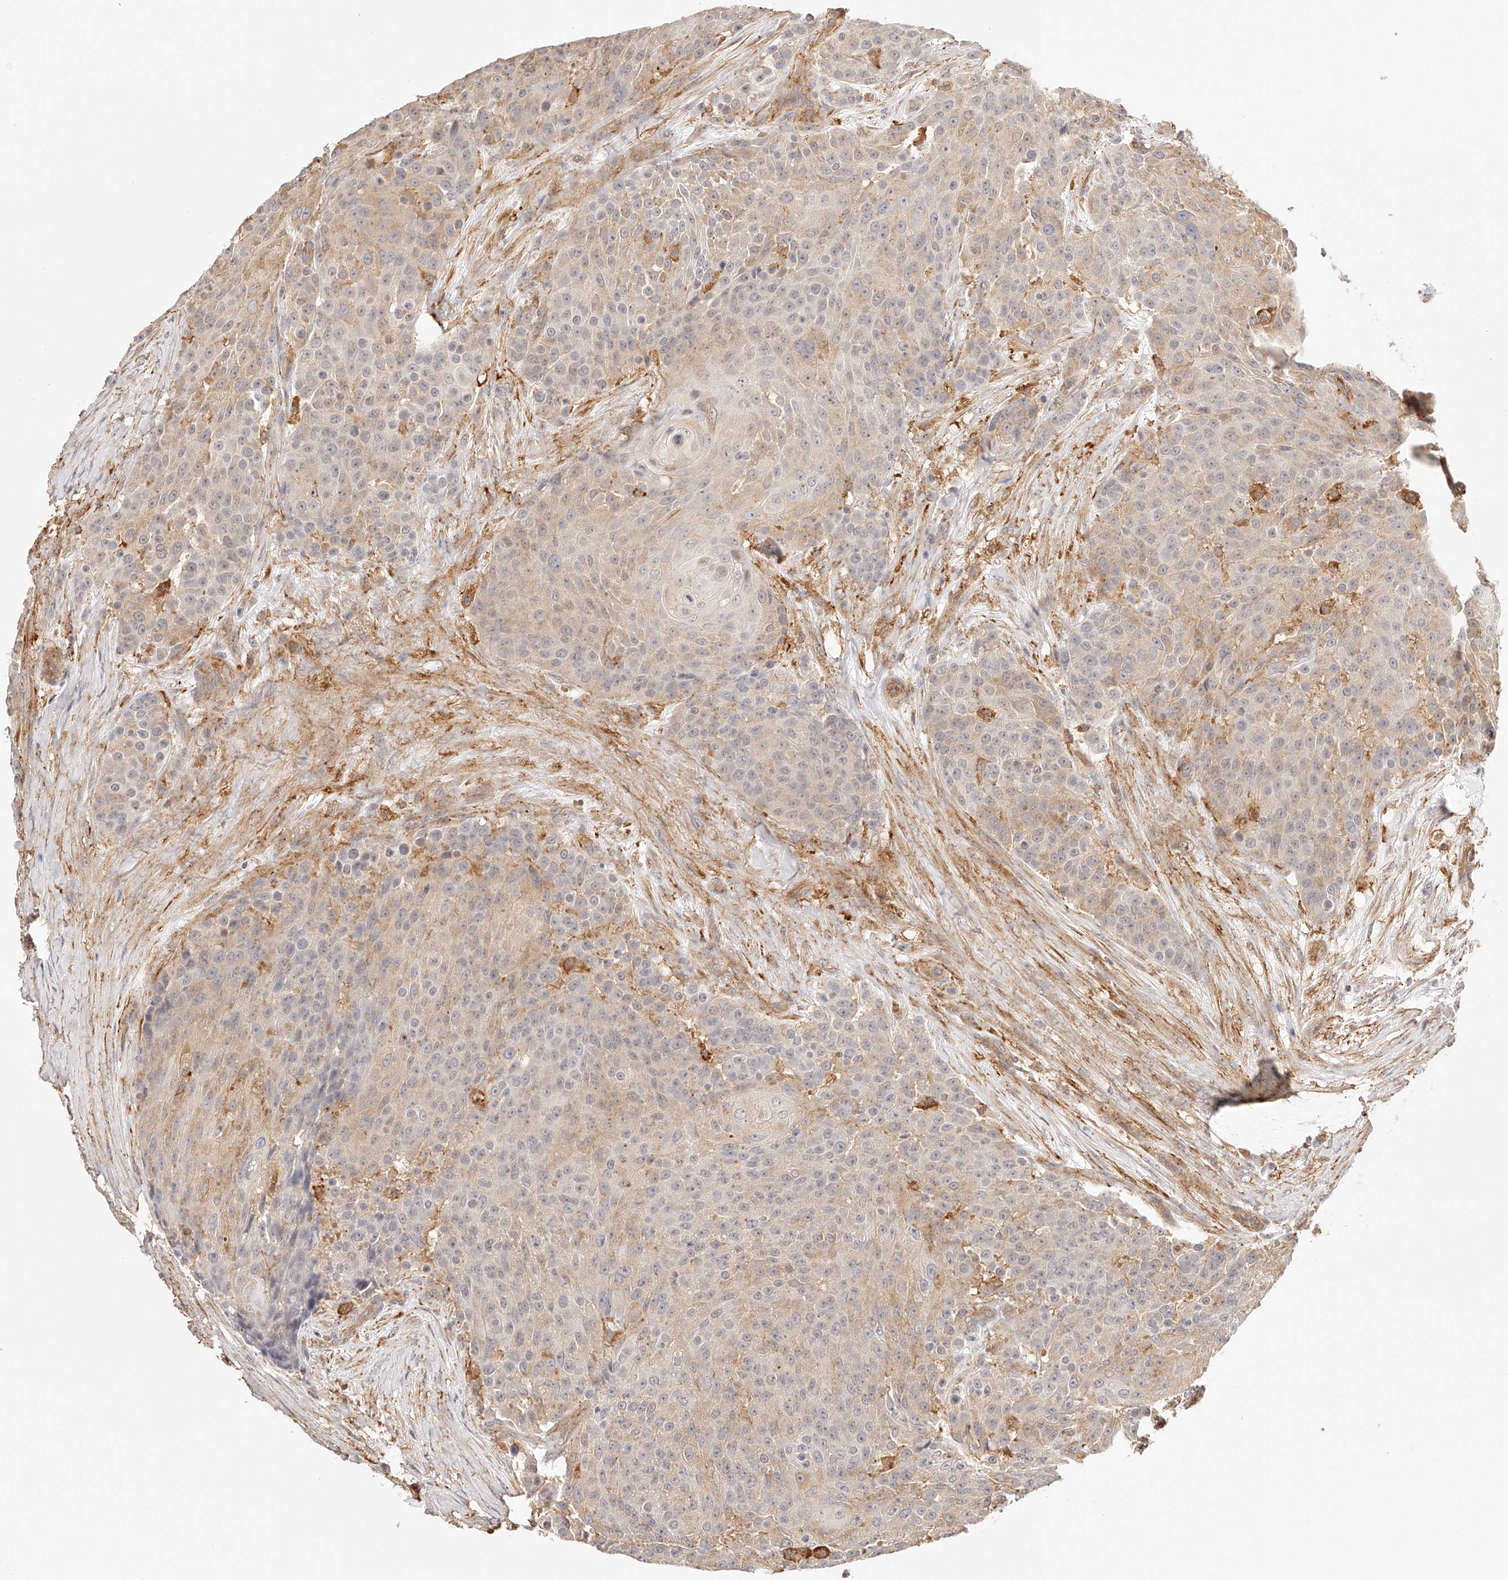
{"staining": {"intensity": "weak", "quantity": "25%-75%", "location": "cytoplasmic/membranous"}, "tissue": "urothelial cancer", "cell_type": "Tumor cells", "image_type": "cancer", "snomed": [{"axis": "morphology", "description": "Urothelial carcinoma, High grade"}, {"axis": "topography", "description": "Urinary bladder"}], "caption": "A micrograph of human urothelial carcinoma (high-grade) stained for a protein exhibits weak cytoplasmic/membranous brown staining in tumor cells.", "gene": "SYNC", "patient": {"sex": "female", "age": 63}}